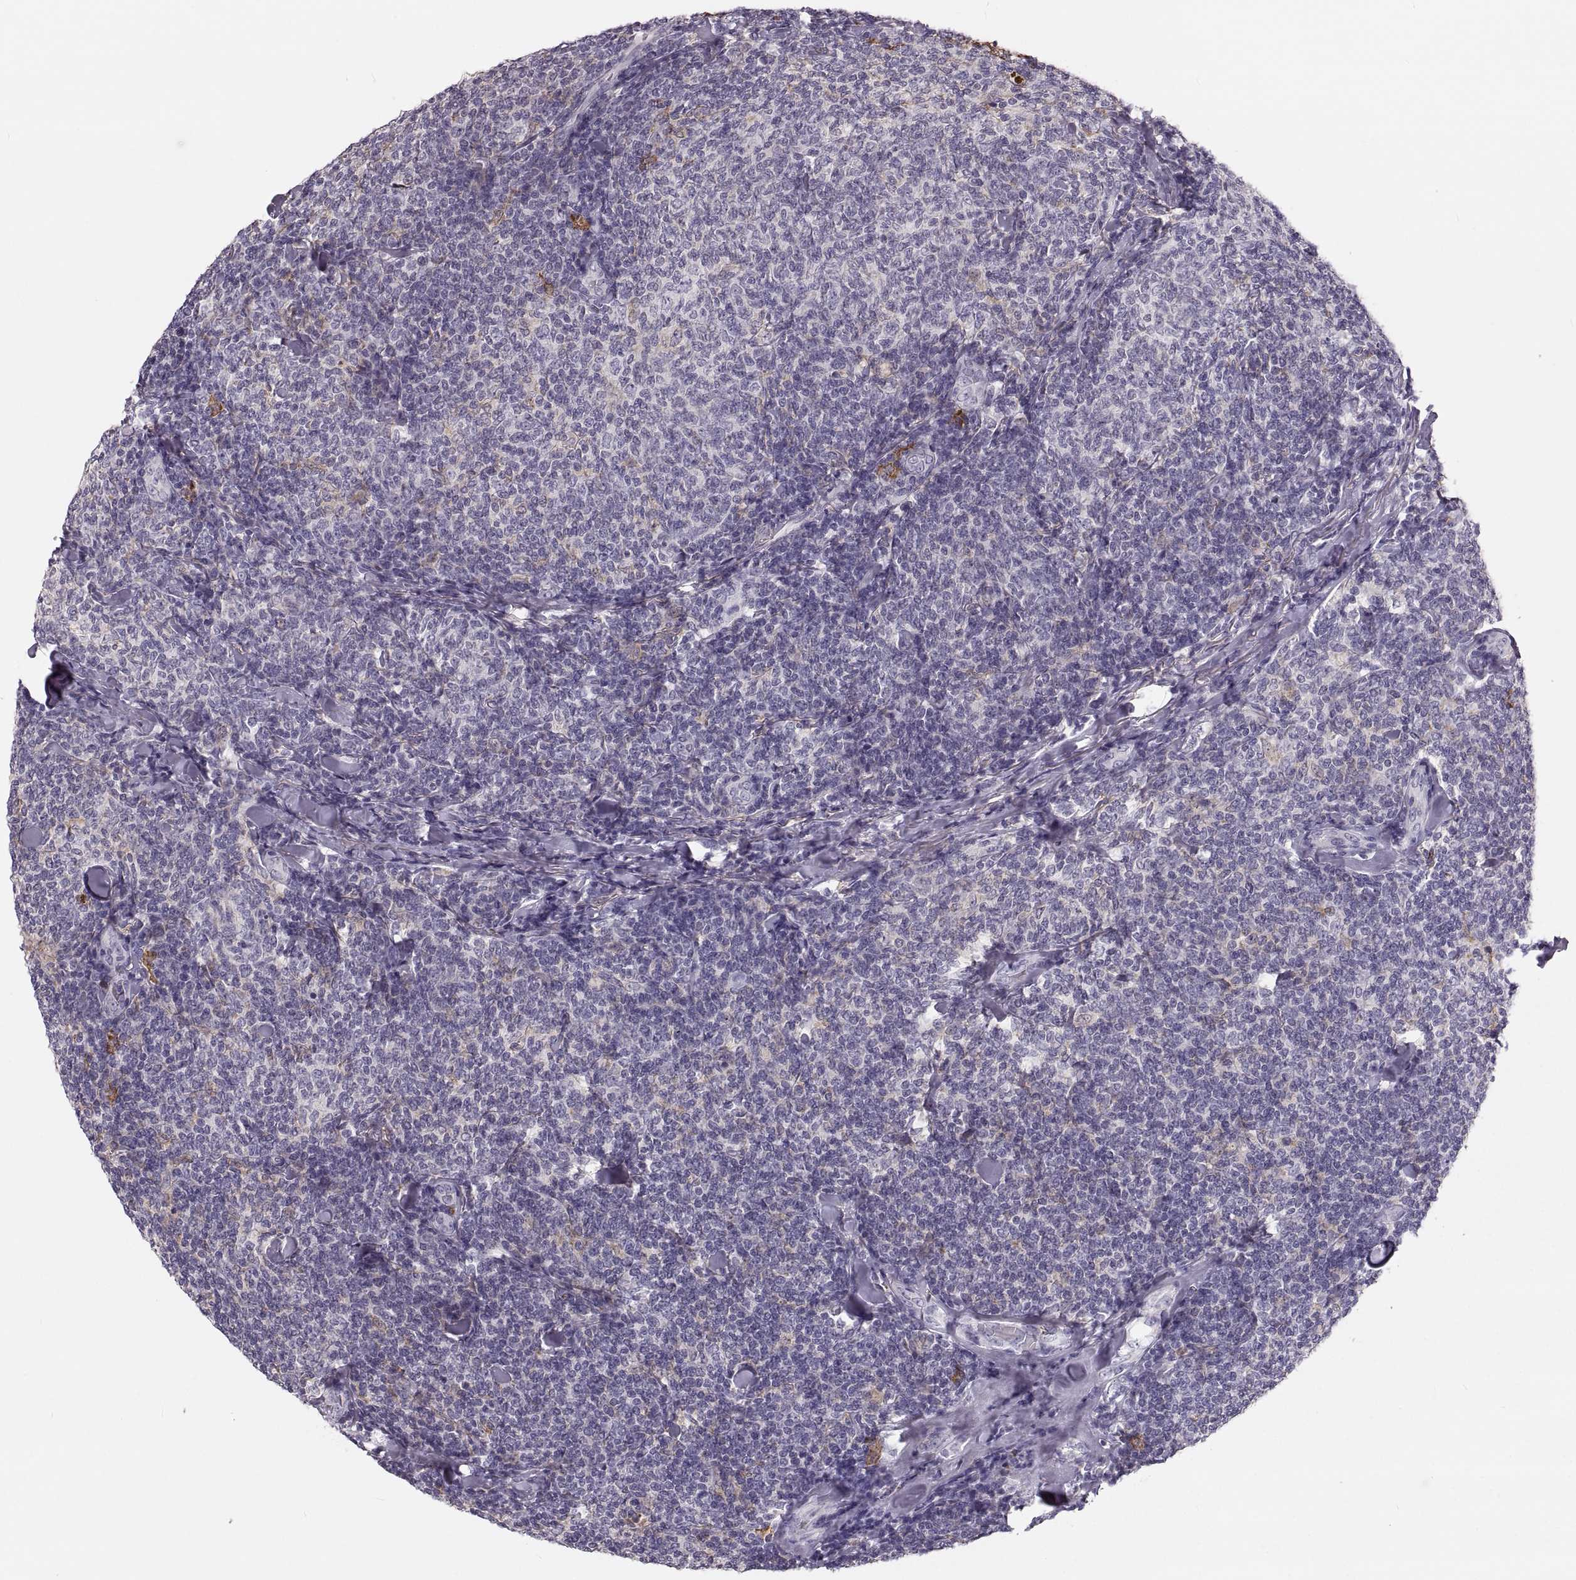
{"staining": {"intensity": "negative", "quantity": "none", "location": "none"}, "tissue": "lymphoma", "cell_type": "Tumor cells", "image_type": "cancer", "snomed": [{"axis": "morphology", "description": "Malignant lymphoma, non-Hodgkin's type, Low grade"}, {"axis": "topography", "description": "Lymph node"}], "caption": "IHC of lymphoma reveals no staining in tumor cells.", "gene": "RUNDC3A", "patient": {"sex": "female", "age": 56}}